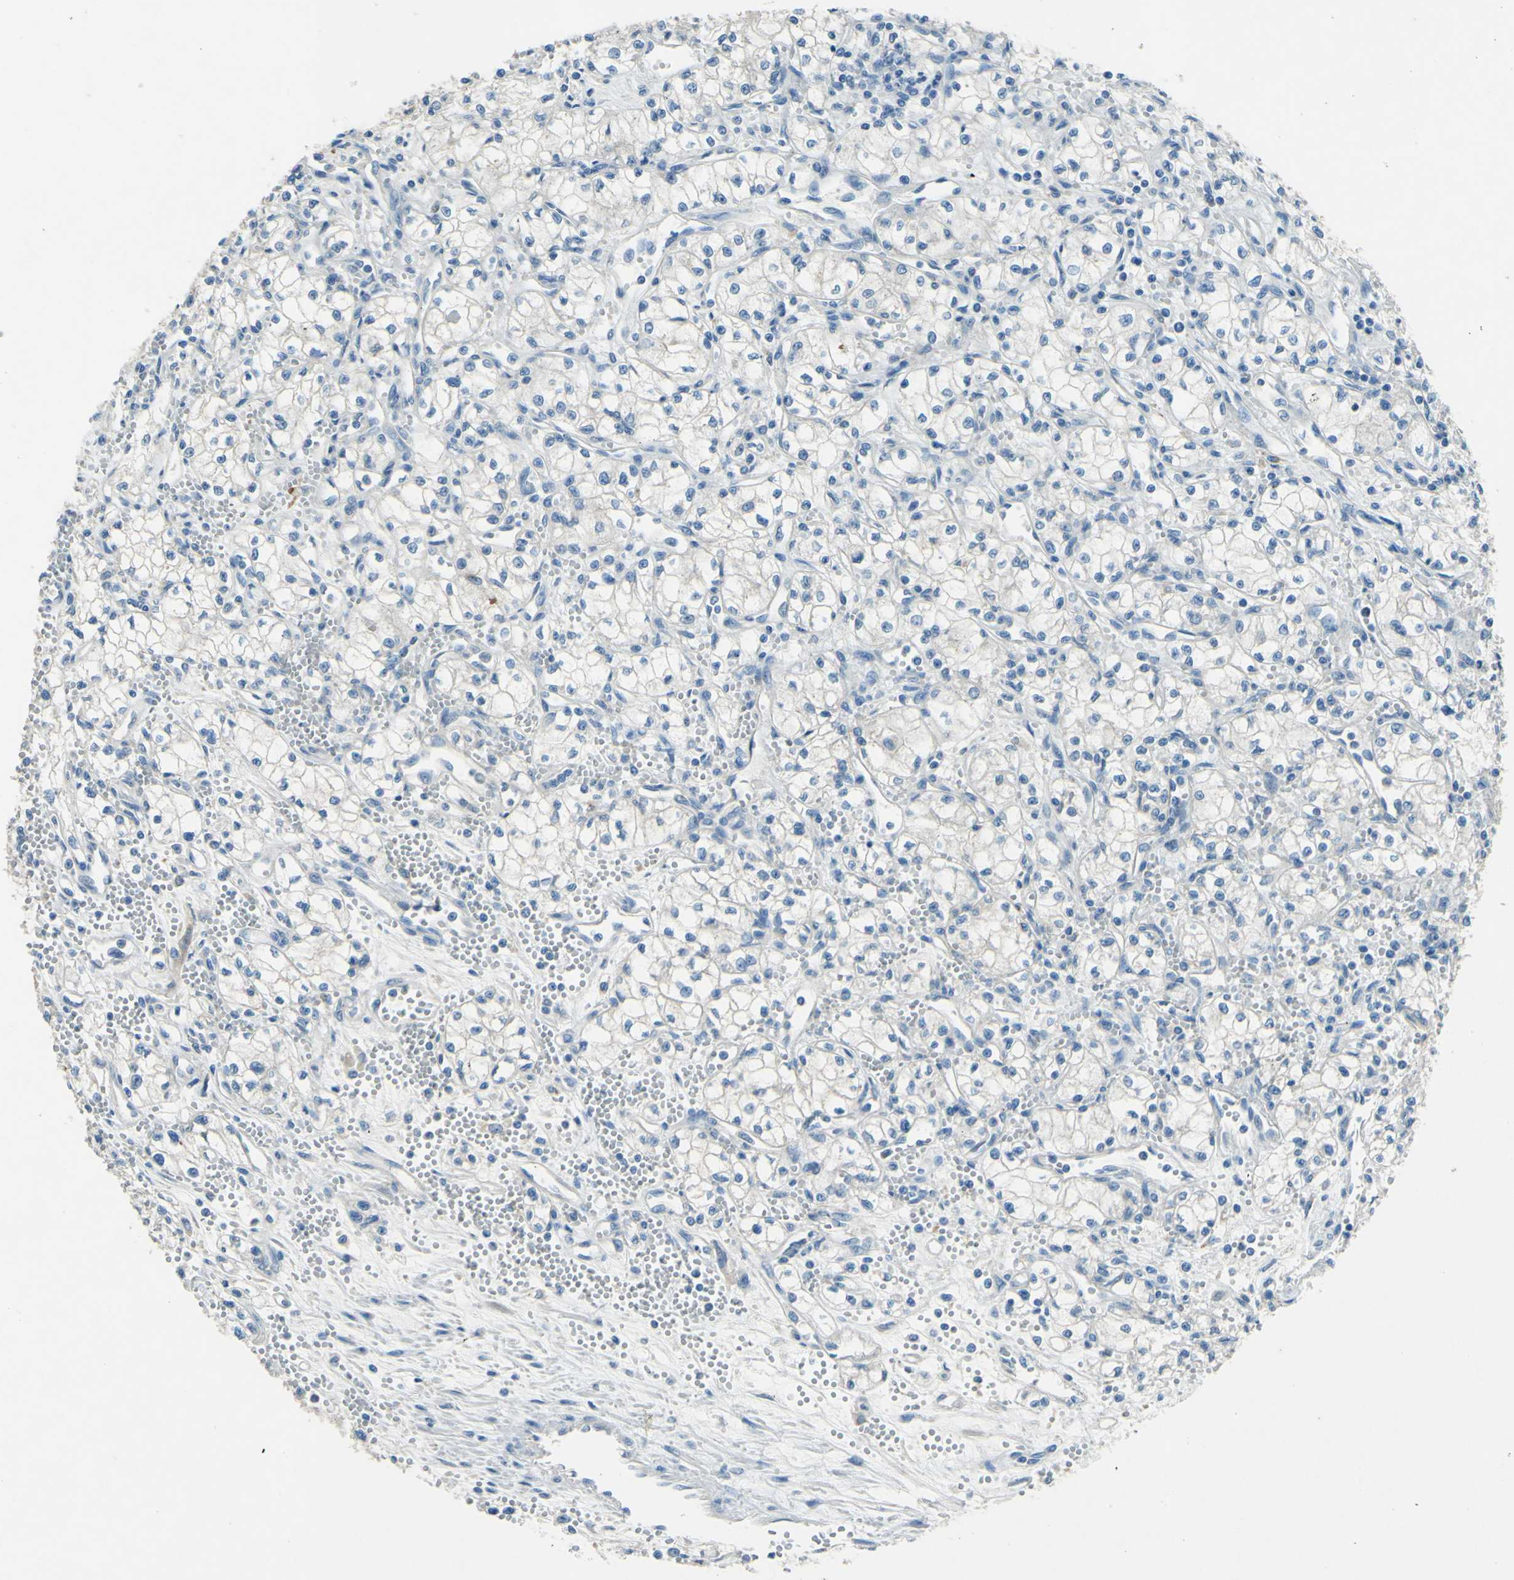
{"staining": {"intensity": "negative", "quantity": "none", "location": "none"}, "tissue": "renal cancer", "cell_type": "Tumor cells", "image_type": "cancer", "snomed": [{"axis": "morphology", "description": "Normal tissue, NOS"}, {"axis": "morphology", "description": "Adenocarcinoma, NOS"}, {"axis": "topography", "description": "Kidney"}], "caption": "Protein analysis of adenocarcinoma (renal) exhibits no significant positivity in tumor cells.", "gene": "CDH10", "patient": {"sex": "male", "age": 59}}